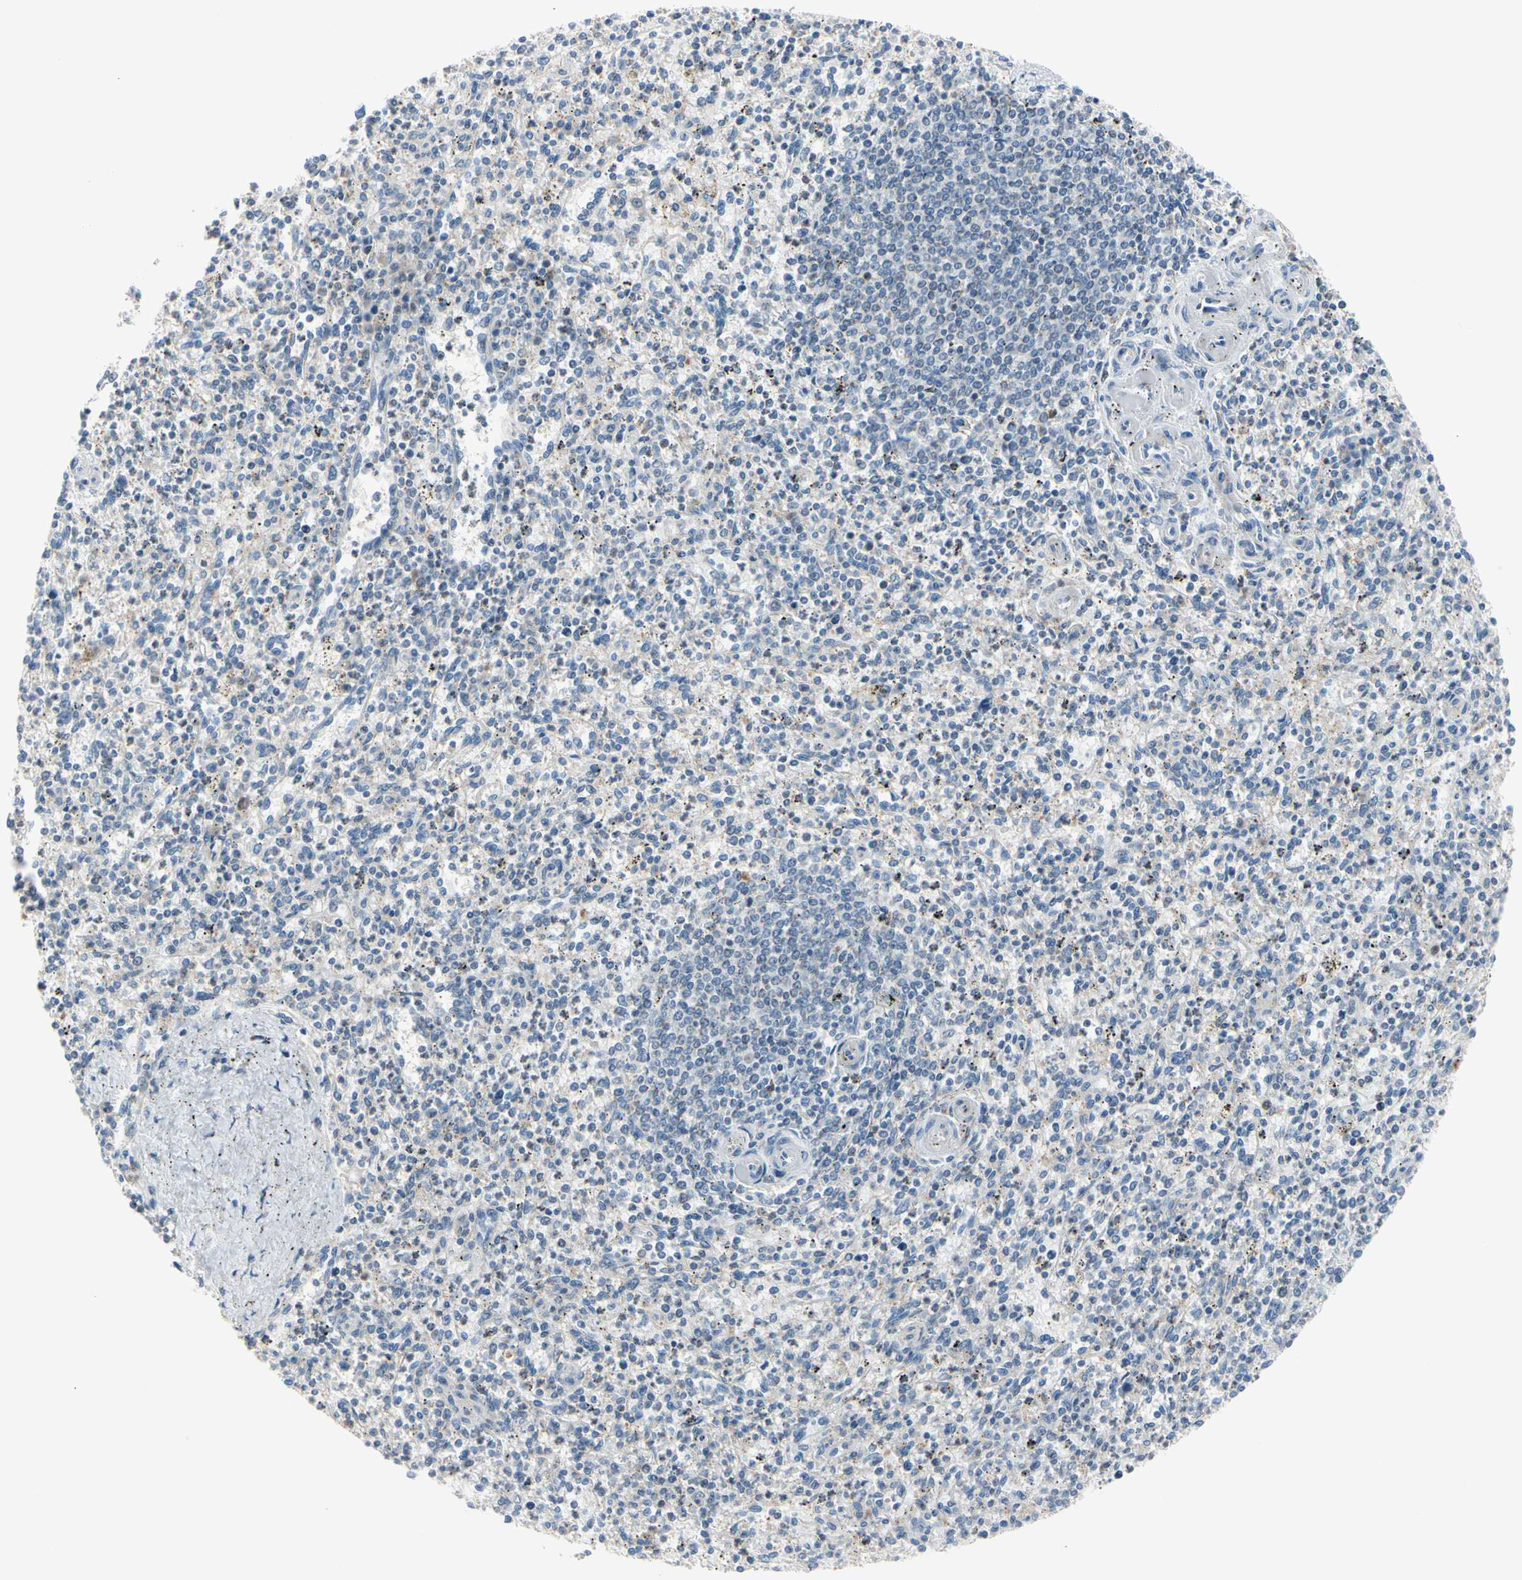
{"staining": {"intensity": "weak", "quantity": "<25%", "location": "cytoplasmic/membranous"}, "tissue": "spleen", "cell_type": "Cells in red pulp", "image_type": "normal", "snomed": [{"axis": "morphology", "description": "Normal tissue, NOS"}, {"axis": "topography", "description": "Spleen"}], "caption": "DAB (3,3'-diaminobenzidine) immunohistochemical staining of benign human spleen reveals no significant positivity in cells in red pulp. The staining was performed using DAB to visualize the protein expression in brown, while the nuclei were stained in blue with hematoxylin (Magnification: 20x).", "gene": "MARK1", "patient": {"sex": "male", "age": 72}}